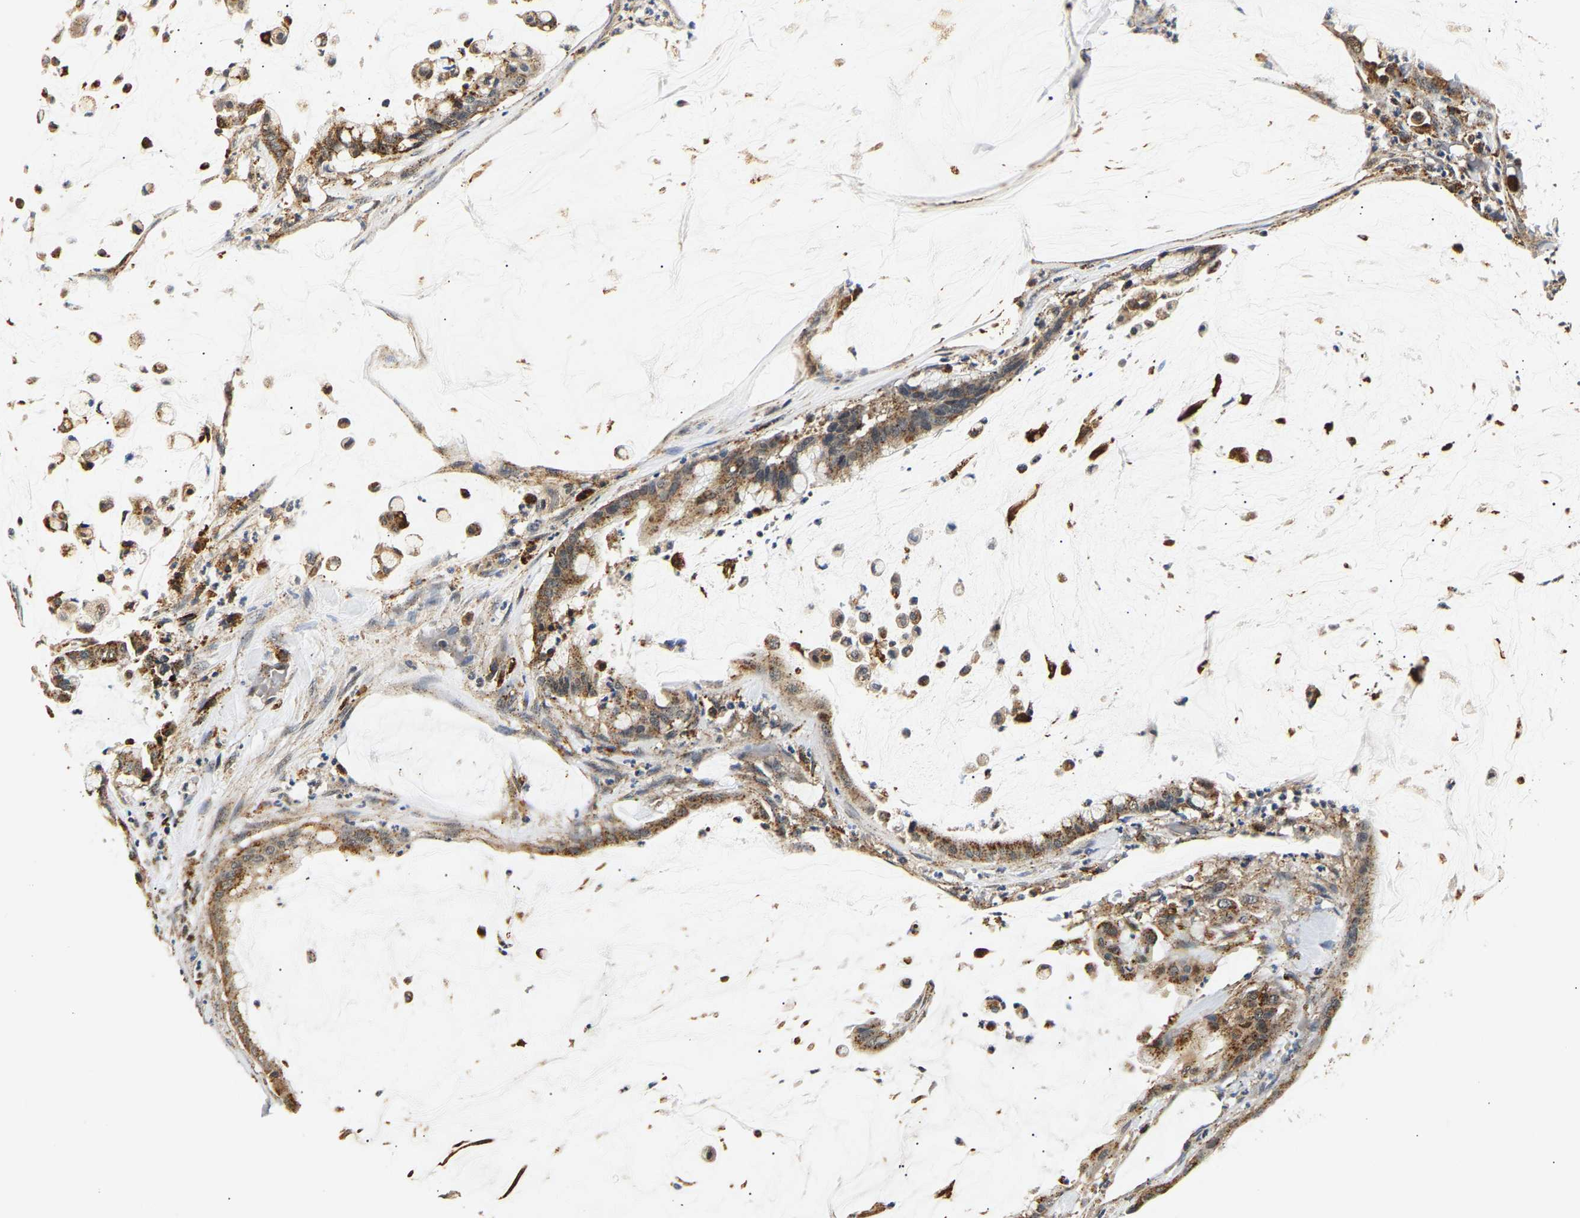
{"staining": {"intensity": "moderate", "quantity": ">75%", "location": "cytoplasmic/membranous"}, "tissue": "pancreatic cancer", "cell_type": "Tumor cells", "image_type": "cancer", "snomed": [{"axis": "morphology", "description": "Adenocarcinoma, NOS"}, {"axis": "topography", "description": "Pancreas"}], "caption": "This photomicrograph demonstrates adenocarcinoma (pancreatic) stained with immunohistochemistry to label a protein in brown. The cytoplasmic/membranous of tumor cells show moderate positivity for the protein. Nuclei are counter-stained blue.", "gene": "SMU1", "patient": {"sex": "male", "age": 41}}